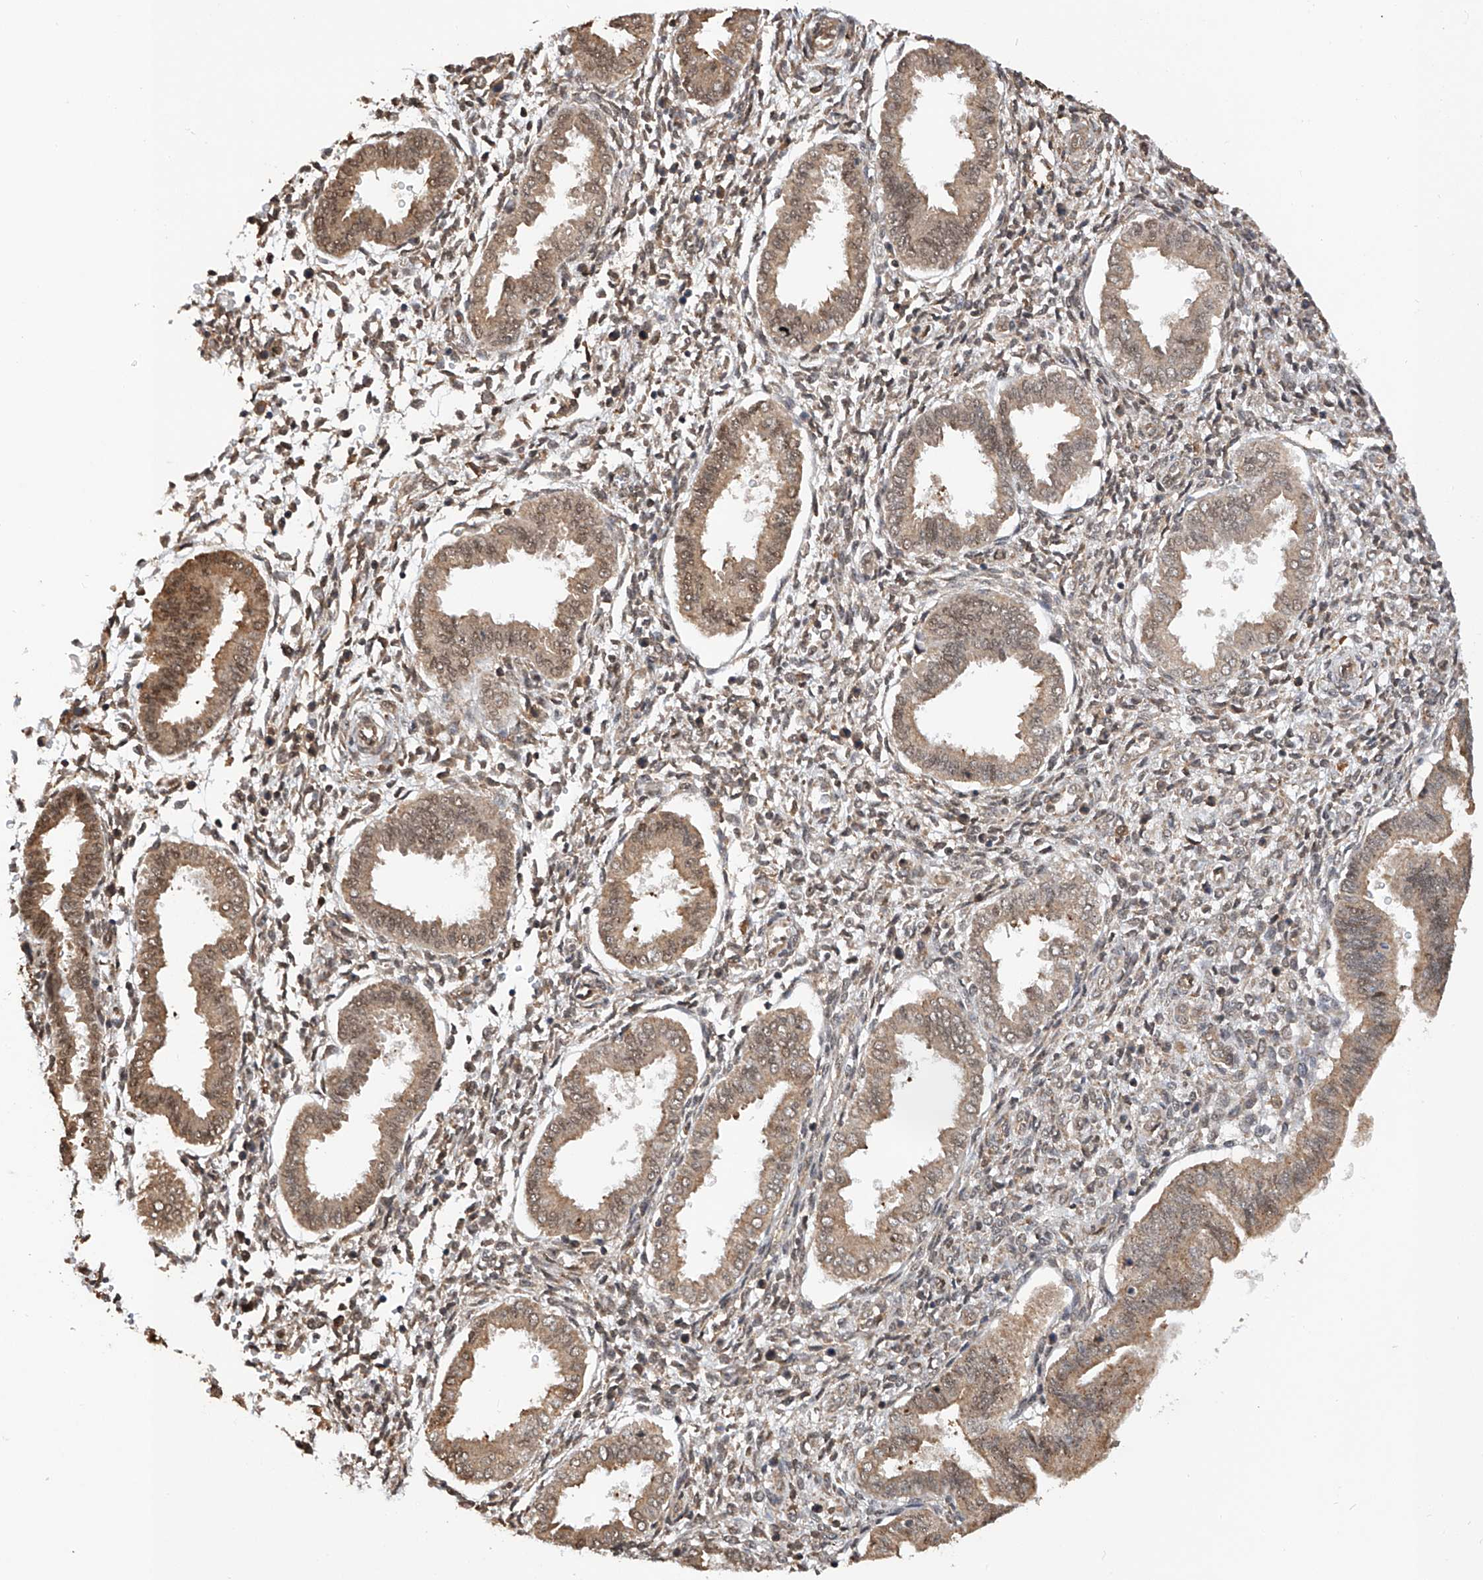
{"staining": {"intensity": "weak", "quantity": ">75%", "location": "cytoplasmic/membranous"}, "tissue": "endometrium", "cell_type": "Cells in endometrial stroma", "image_type": "normal", "snomed": [{"axis": "morphology", "description": "Normal tissue, NOS"}, {"axis": "topography", "description": "Endometrium"}], "caption": "IHC micrograph of unremarkable human endometrium stained for a protein (brown), which shows low levels of weak cytoplasmic/membranous expression in about >75% of cells in endometrial stroma.", "gene": "RILPL2", "patient": {"sex": "female", "age": 24}}